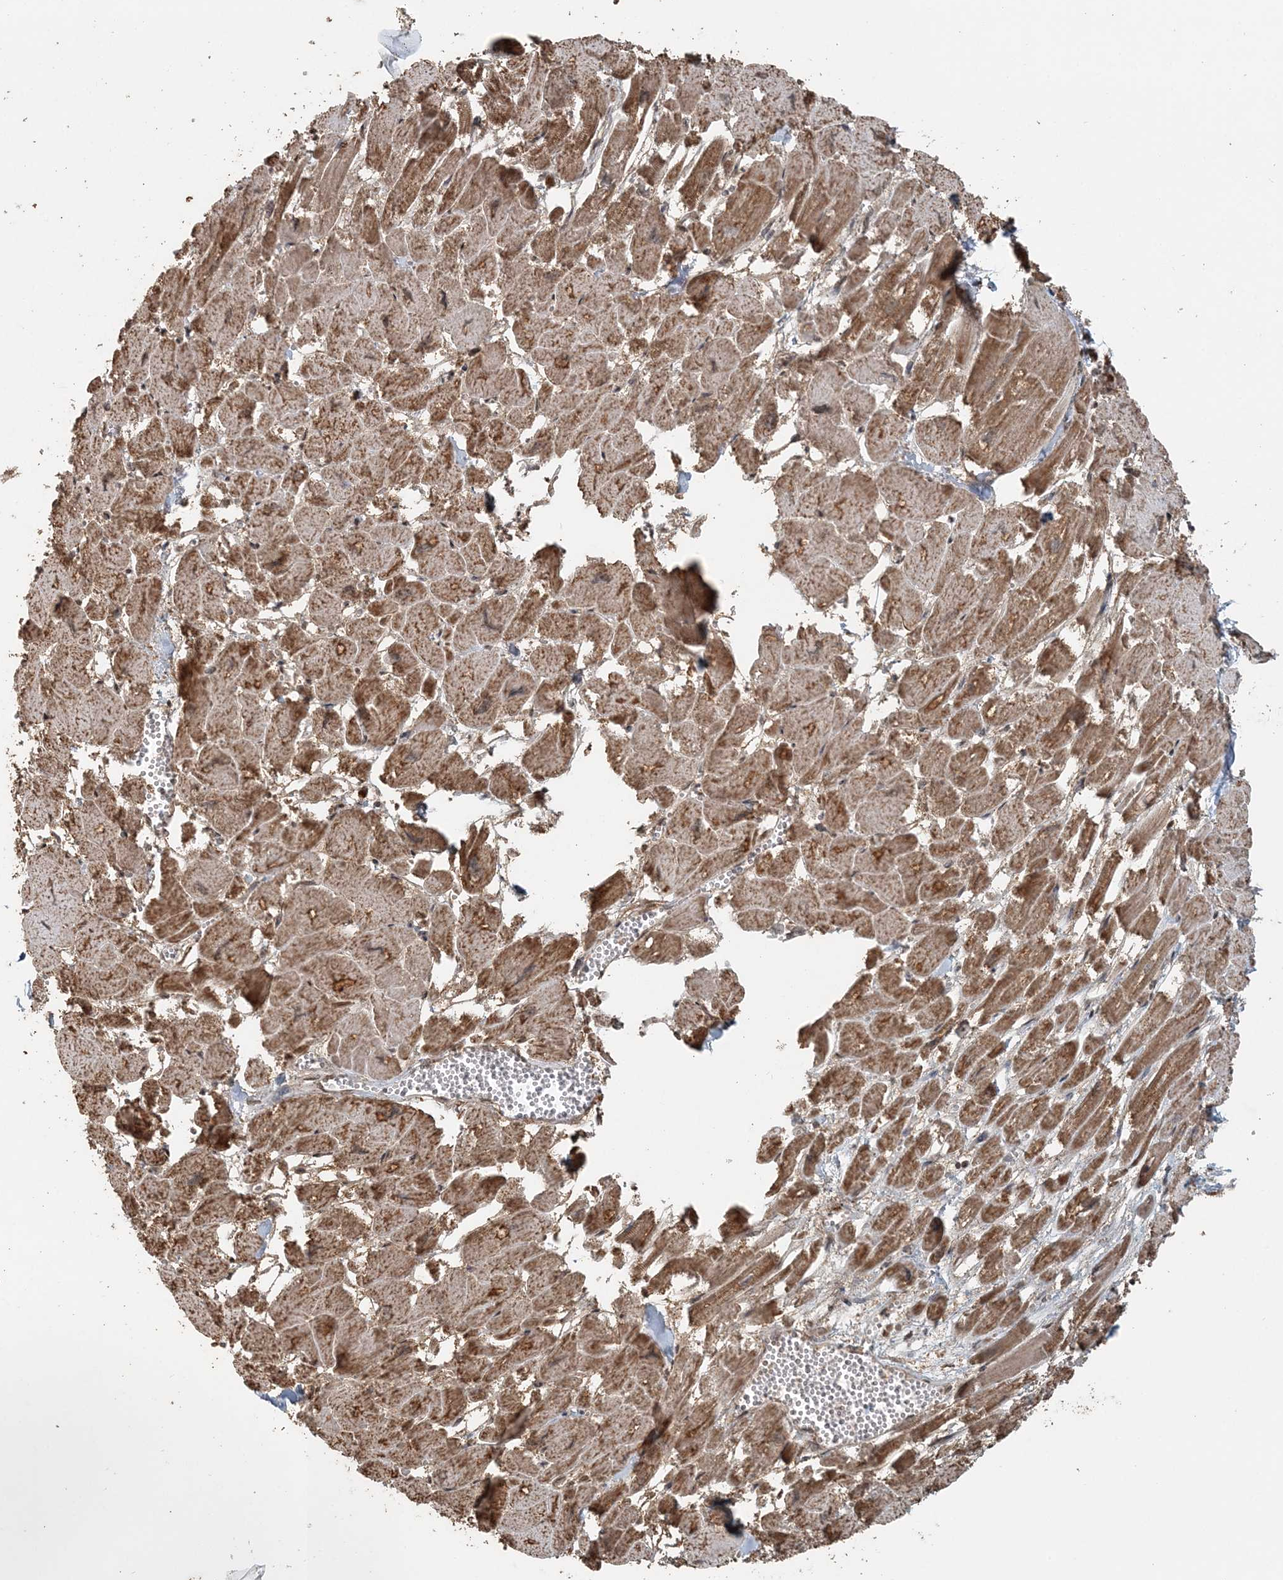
{"staining": {"intensity": "moderate", "quantity": ">75%", "location": "cytoplasmic/membranous"}, "tissue": "heart muscle", "cell_type": "Cardiomyocytes", "image_type": "normal", "snomed": [{"axis": "morphology", "description": "Normal tissue, NOS"}, {"axis": "topography", "description": "Heart"}], "caption": "Protein staining displays moderate cytoplasmic/membranous expression in about >75% of cardiomyocytes in benign heart muscle.", "gene": "ARHGAP35", "patient": {"sex": "male", "age": 54}}